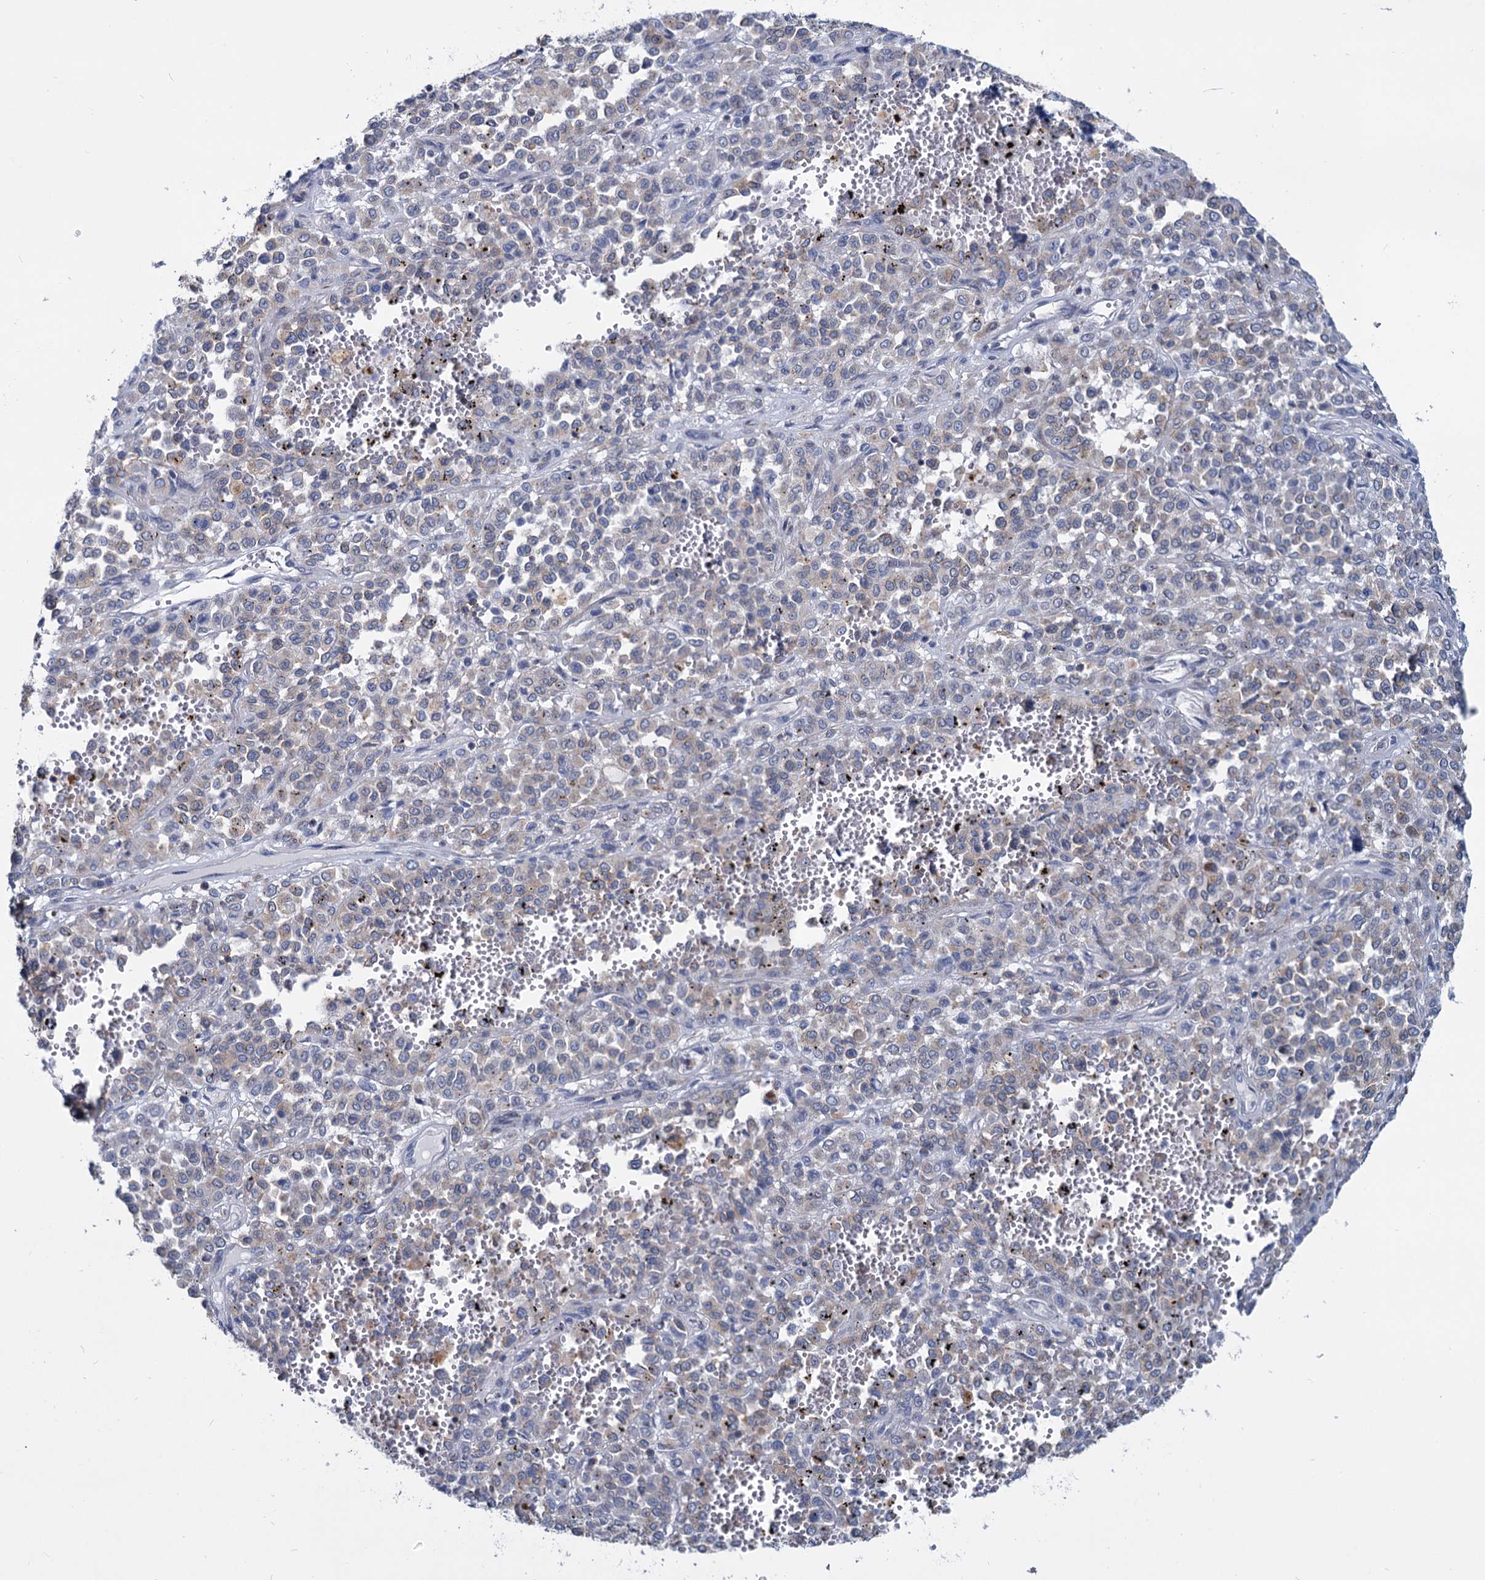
{"staining": {"intensity": "weak", "quantity": "<25%", "location": "cytoplasmic/membranous"}, "tissue": "melanoma", "cell_type": "Tumor cells", "image_type": "cancer", "snomed": [{"axis": "morphology", "description": "Malignant melanoma, Metastatic site"}, {"axis": "topography", "description": "Pancreas"}], "caption": "This is an immunohistochemistry (IHC) micrograph of human malignant melanoma (metastatic site). There is no positivity in tumor cells.", "gene": "LRCH4", "patient": {"sex": "female", "age": 30}}